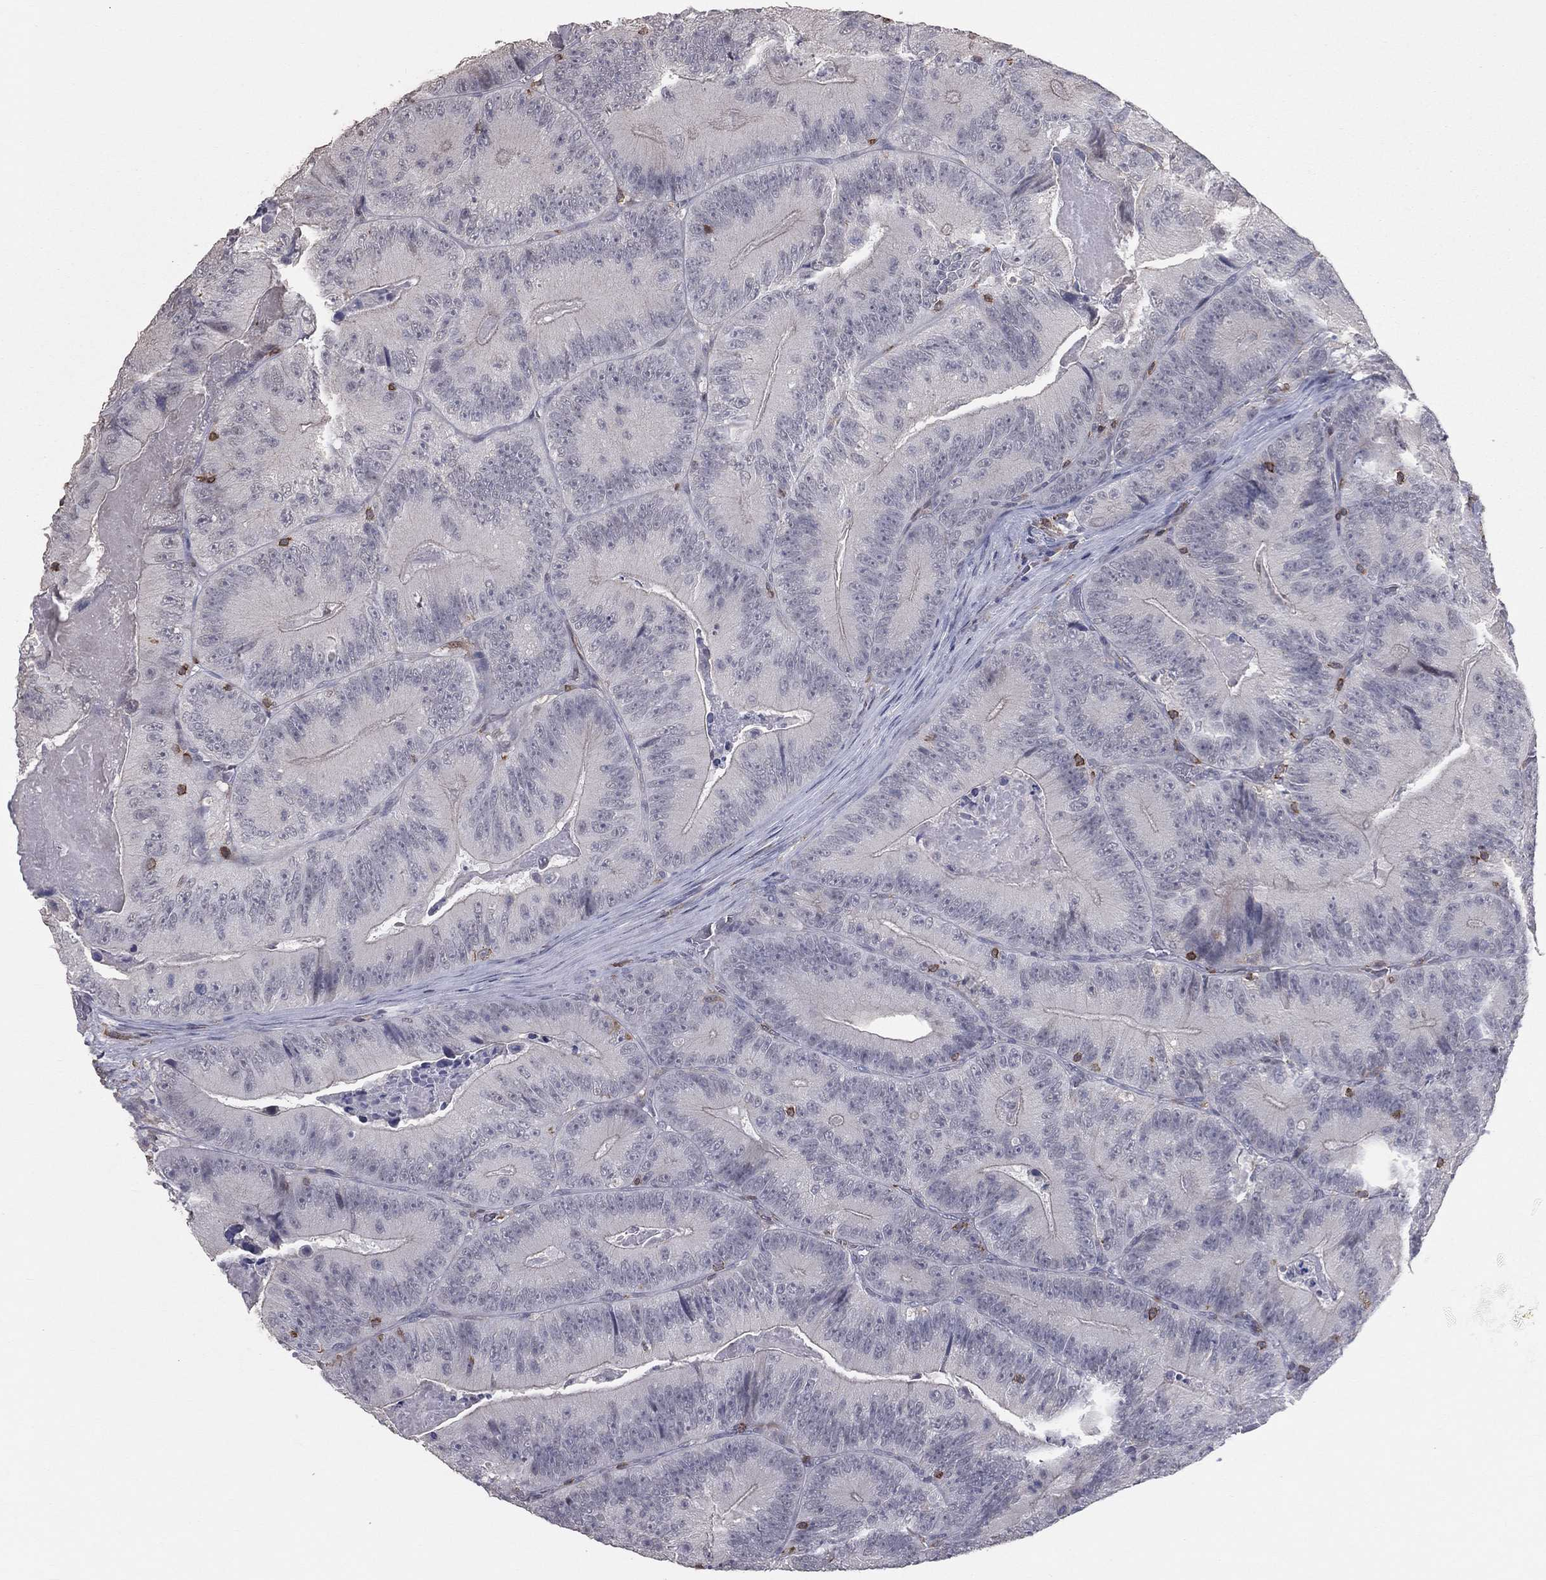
{"staining": {"intensity": "negative", "quantity": "none", "location": "none"}, "tissue": "colorectal cancer", "cell_type": "Tumor cells", "image_type": "cancer", "snomed": [{"axis": "morphology", "description": "Adenocarcinoma, NOS"}, {"axis": "topography", "description": "Colon"}], "caption": "Tumor cells show no significant protein expression in colorectal cancer. The staining was performed using DAB (3,3'-diaminobenzidine) to visualize the protein expression in brown, while the nuclei were stained in blue with hematoxylin (Magnification: 20x).", "gene": "PSTPIP1", "patient": {"sex": "female", "age": 86}}